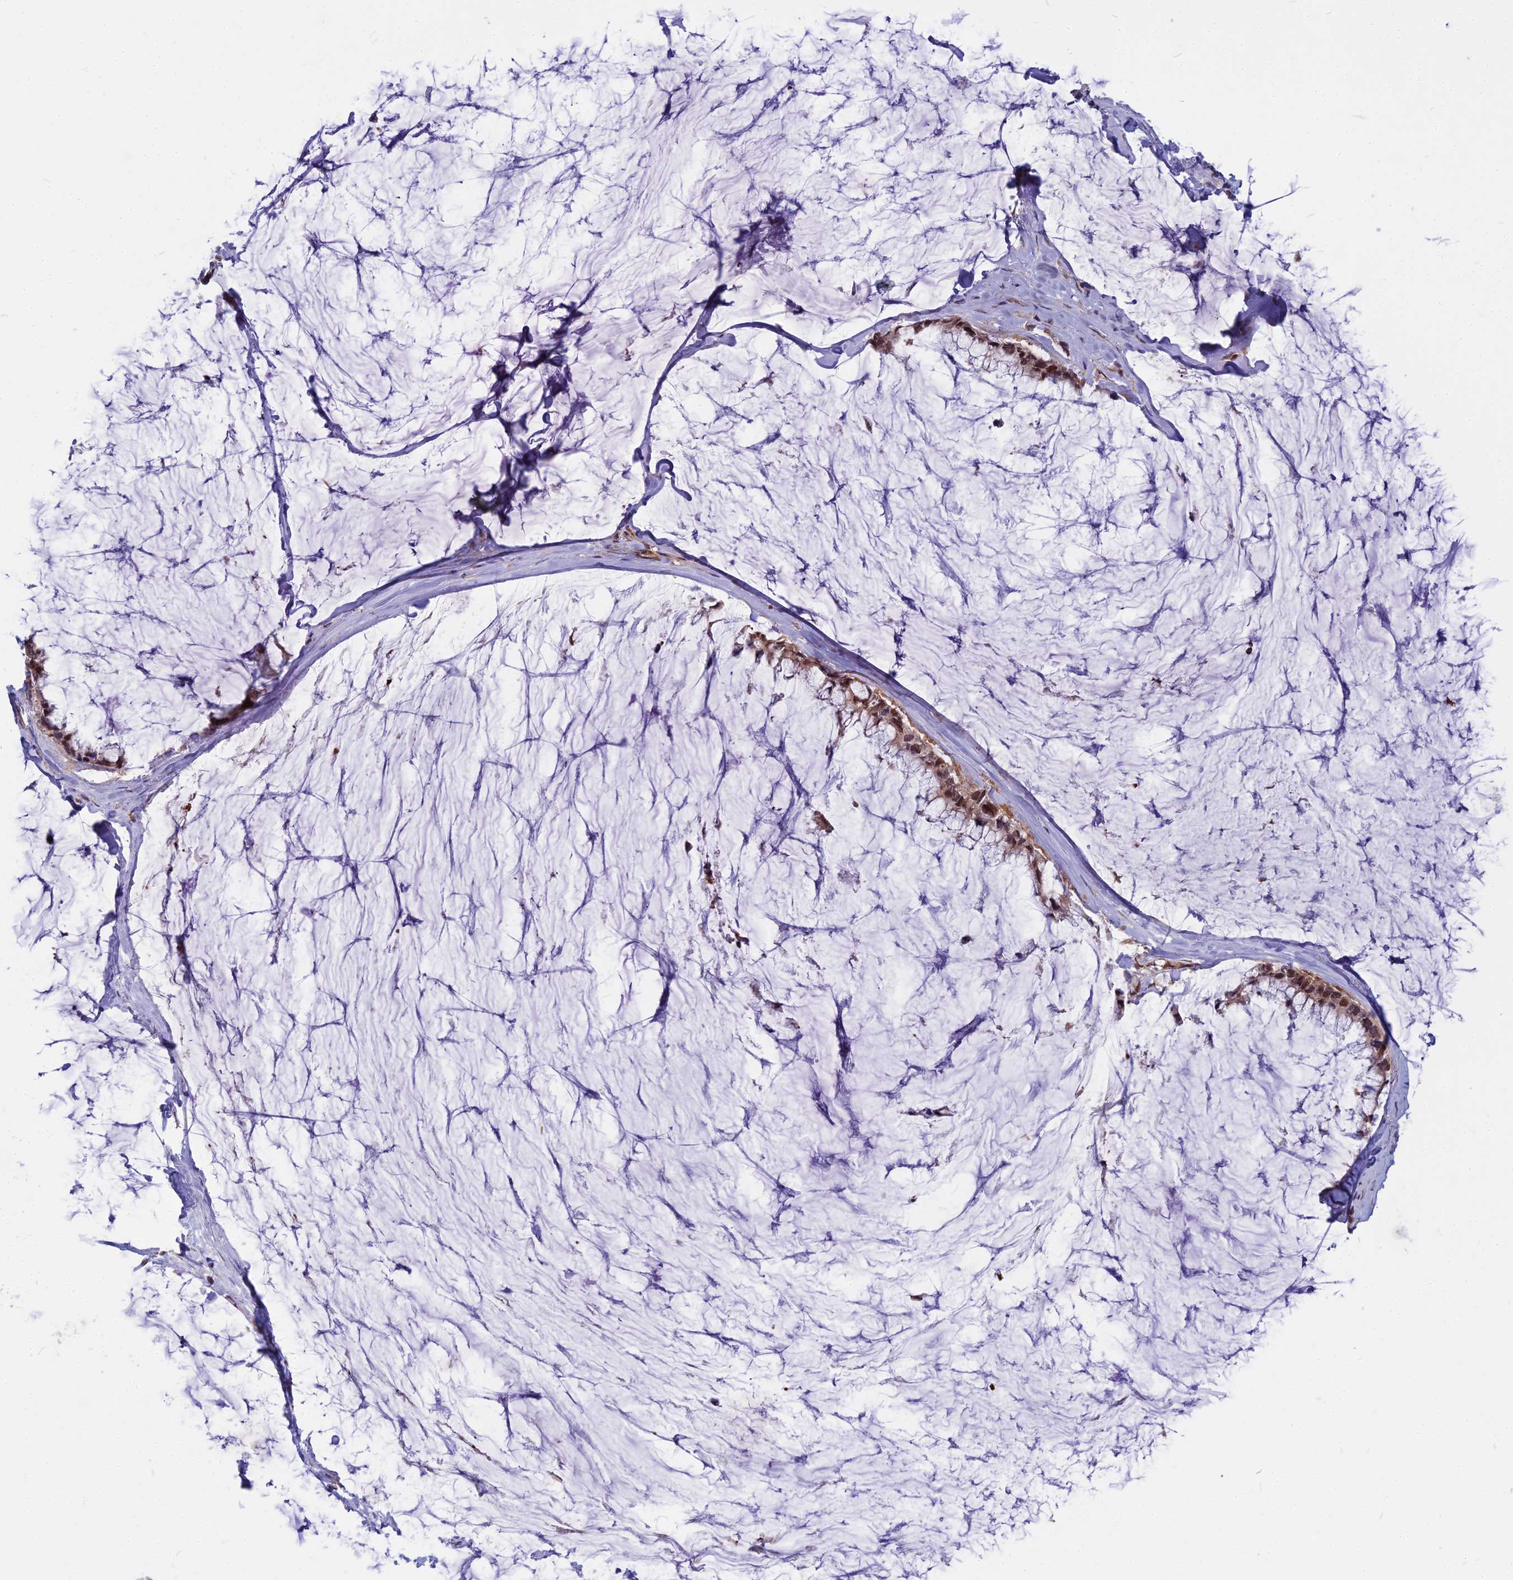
{"staining": {"intensity": "moderate", "quantity": ">75%", "location": "cytoplasmic/membranous,nuclear"}, "tissue": "ovarian cancer", "cell_type": "Tumor cells", "image_type": "cancer", "snomed": [{"axis": "morphology", "description": "Cystadenocarcinoma, mucinous, NOS"}, {"axis": "topography", "description": "Ovary"}], "caption": "IHC image of ovarian mucinous cystadenocarcinoma stained for a protein (brown), which shows medium levels of moderate cytoplasmic/membranous and nuclear staining in about >75% of tumor cells.", "gene": "COMMD2", "patient": {"sex": "female", "age": 39}}